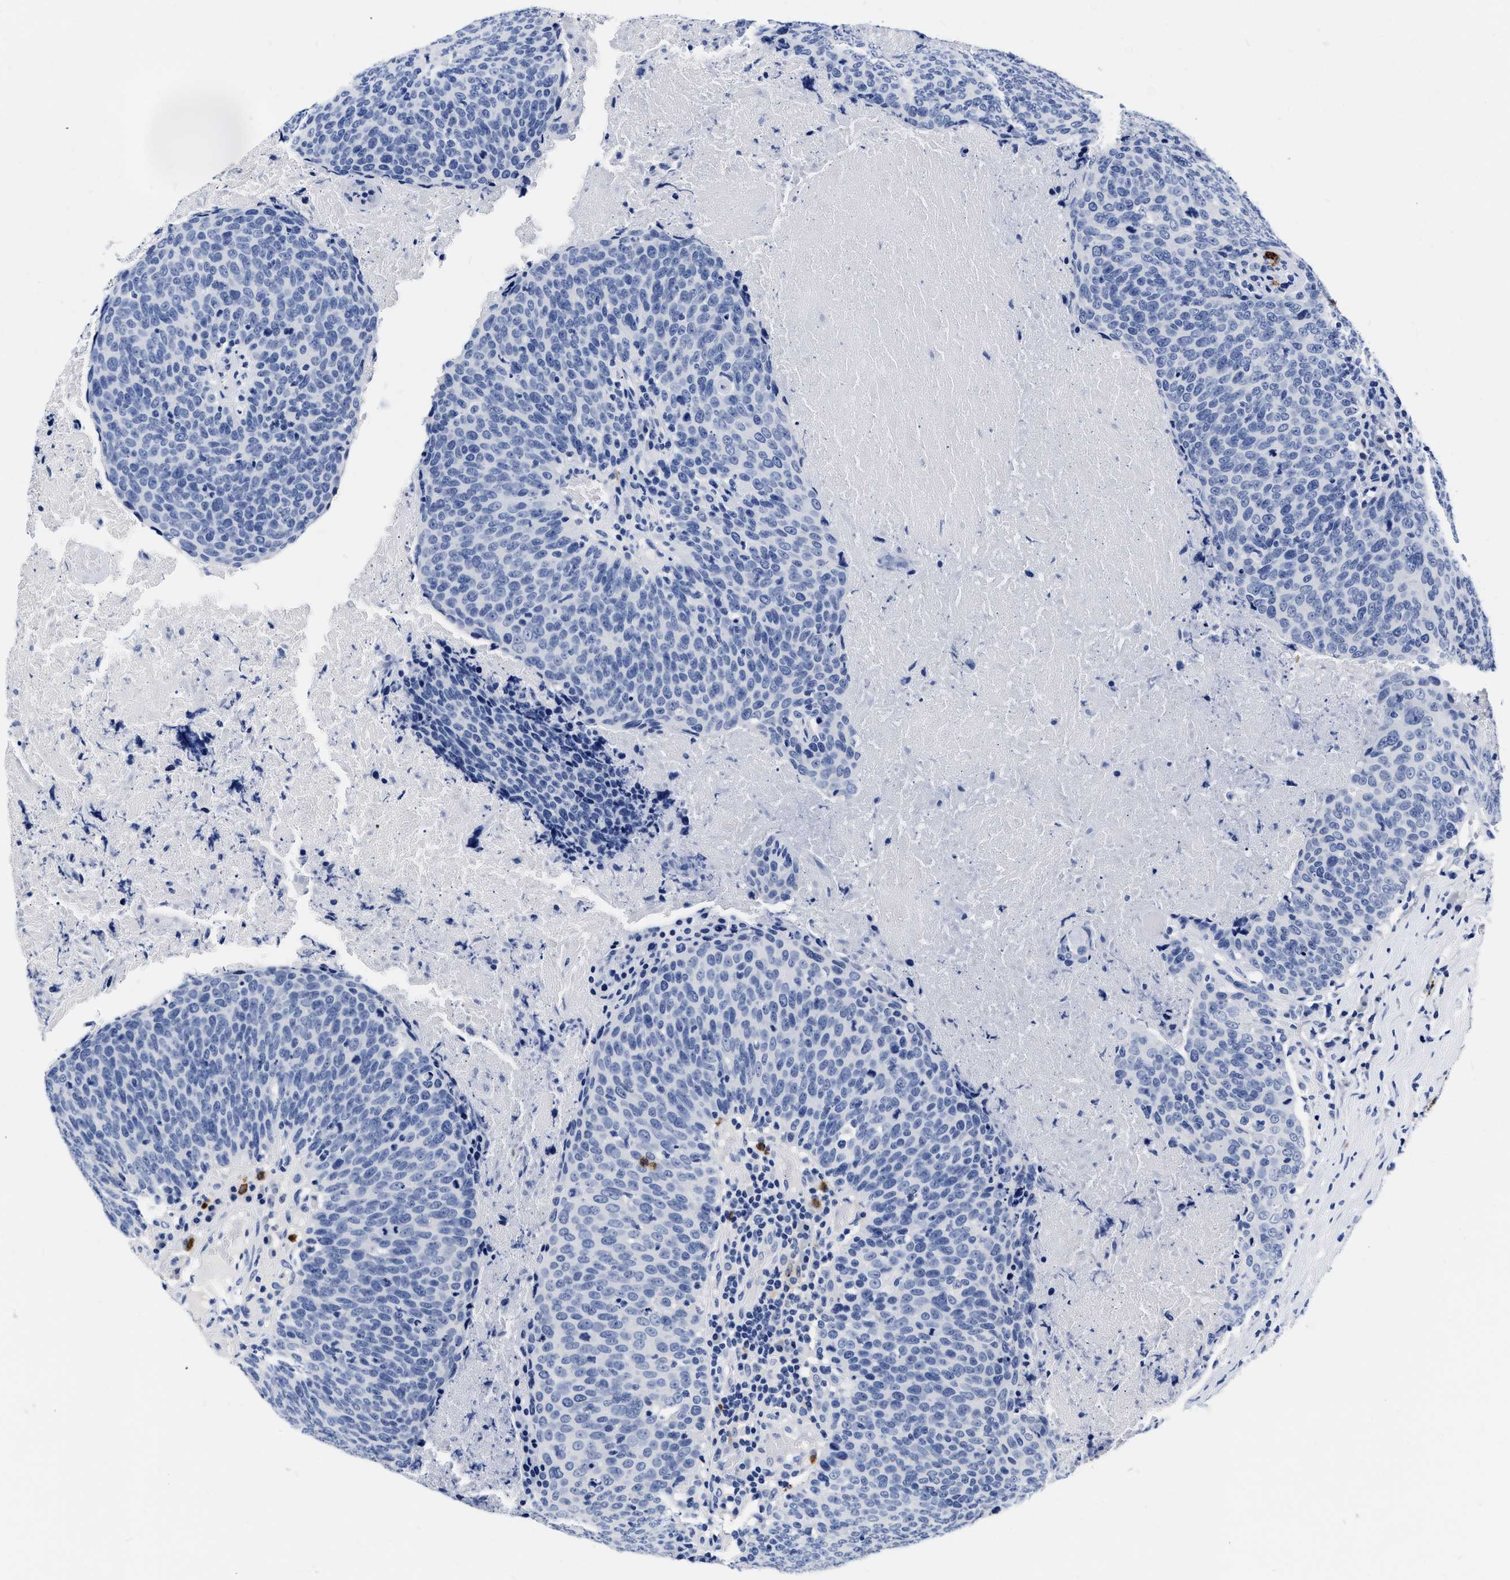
{"staining": {"intensity": "negative", "quantity": "none", "location": "none"}, "tissue": "head and neck cancer", "cell_type": "Tumor cells", "image_type": "cancer", "snomed": [{"axis": "morphology", "description": "Squamous cell carcinoma, NOS"}, {"axis": "morphology", "description": "Squamous cell carcinoma, metastatic, NOS"}, {"axis": "topography", "description": "Lymph node"}, {"axis": "topography", "description": "Head-Neck"}], "caption": "A high-resolution photomicrograph shows immunohistochemistry (IHC) staining of head and neck cancer, which exhibits no significant staining in tumor cells.", "gene": "CER1", "patient": {"sex": "male", "age": 62}}